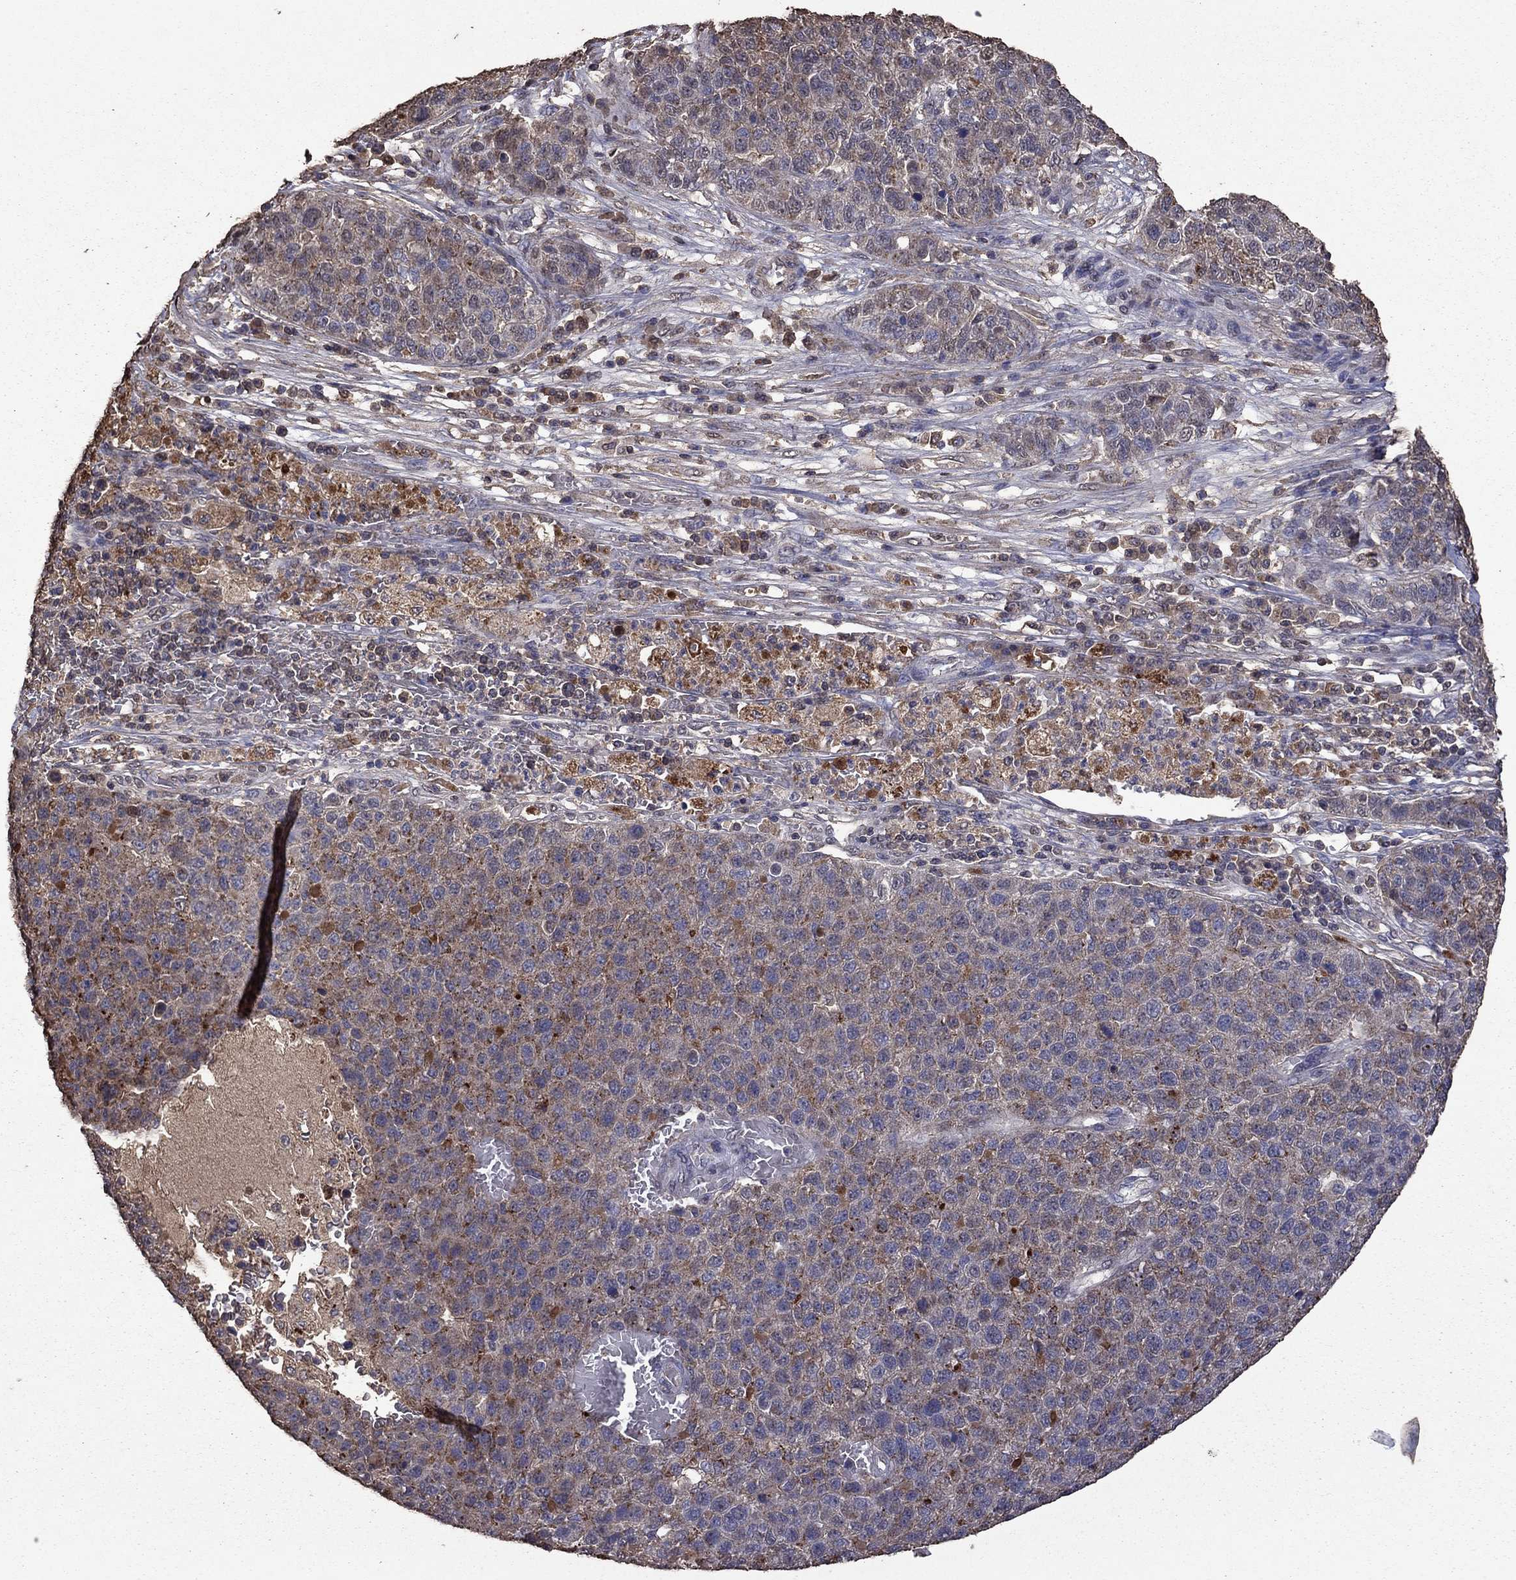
{"staining": {"intensity": "weak", "quantity": "25%-75%", "location": "cytoplasmic/membranous"}, "tissue": "pancreatic cancer", "cell_type": "Tumor cells", "image_type": "cancer", "snomed": [{"axis": "morphology", "description": "Adenocarcinoma, NOS"}, {"axis": "topography", "description": "Pancreas"}], "caption": "Adenocarcinoma (pancreatic) tissue exhibits weak cytoplasmic/membranous staining in approximately 25%-75% of tumor cells, visualized by immunohistochemistry. Using DAB (3,3'-diaminobenzidine) (brown) and hematoxylin (blue) stains, captured at high magnification using brightfield microscopy.", "gene": "SERPINA5", "patient": {"sex": "female", "age": 61}}